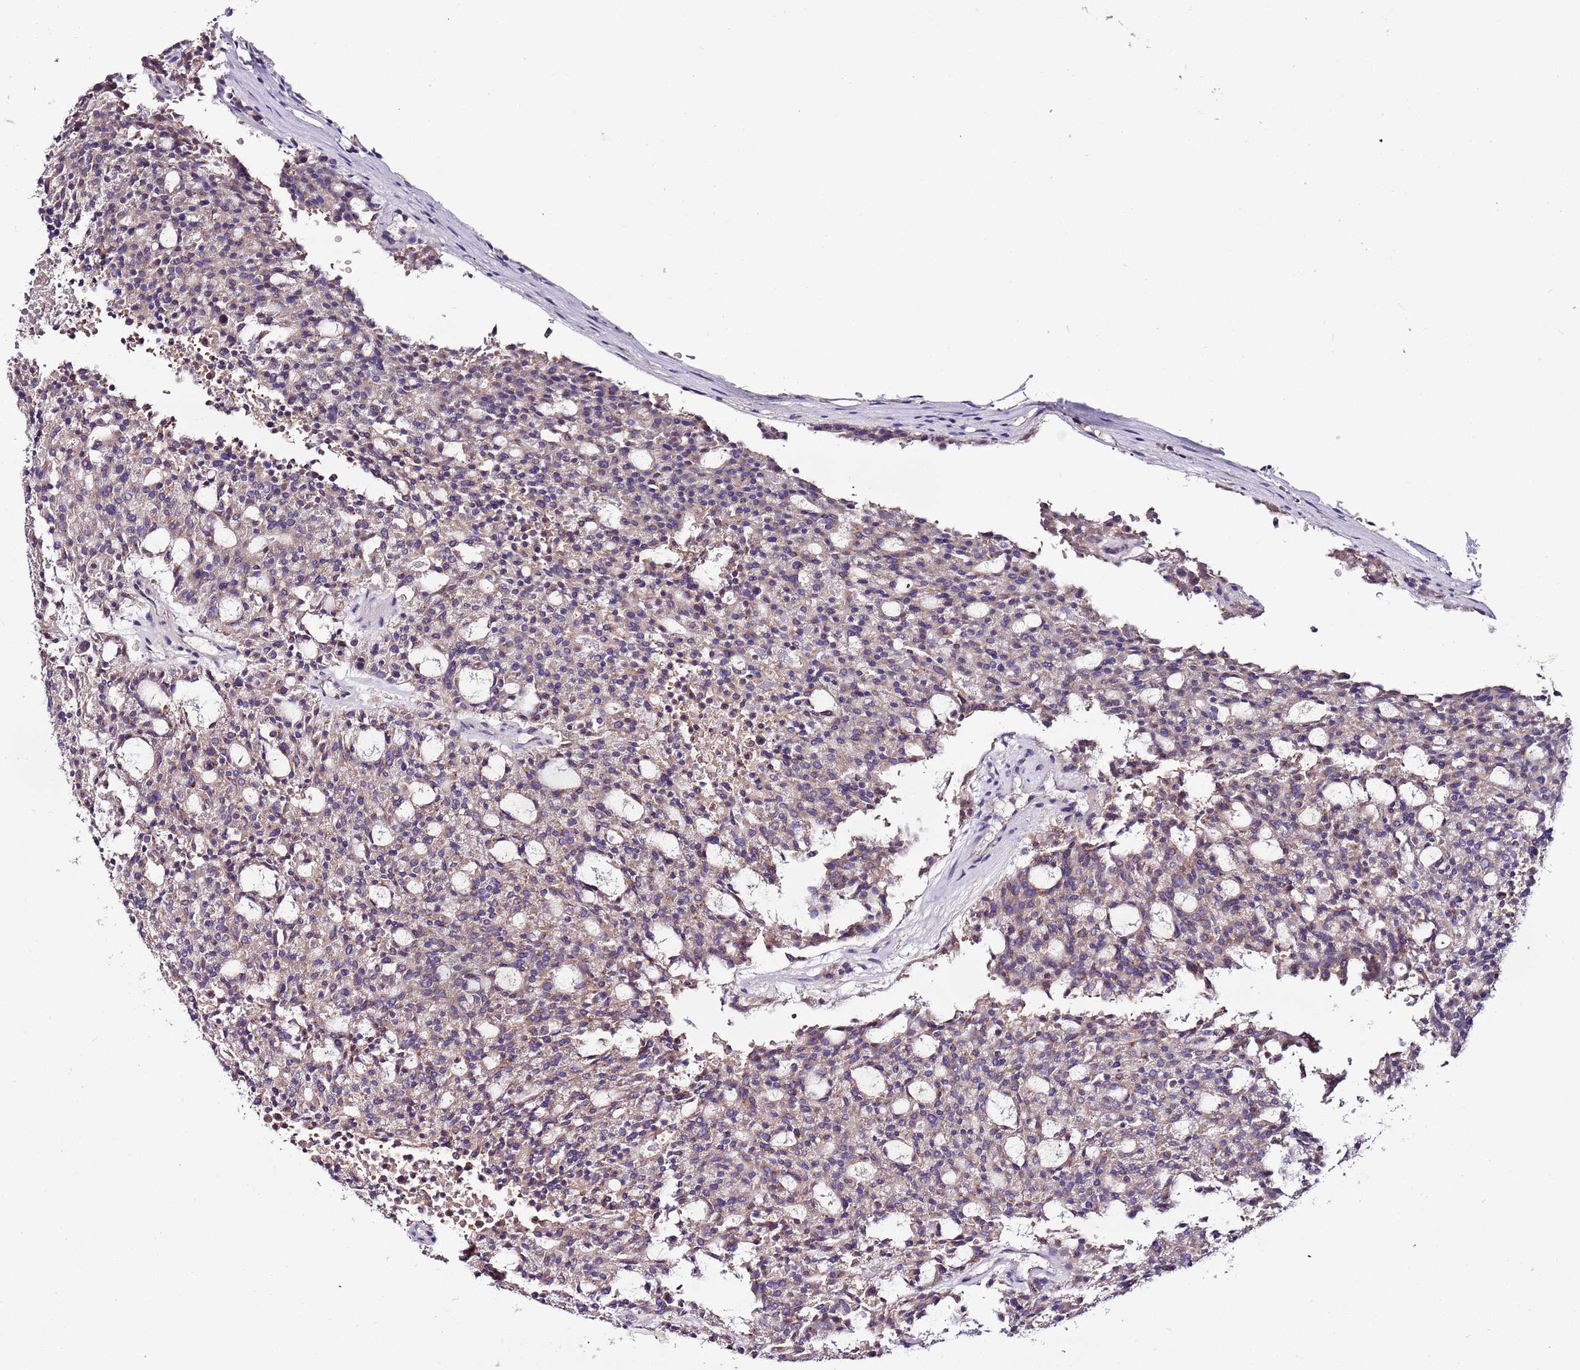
{"staining": {"intensity": "weak", "quantity": "<25%", "location": "cytoplasmic/membranous"}, "tissue": "carcinoid", "cell_type": "Tumor cells", "image_type": "cancer", "snomed": [{"axis": "morphology", "description": "Carcinoid, malignant, NOS"}, {"axis": "topography", "description": "Pancreas"}], "caption": "Tumor cells show no significant staining in malignant carcinoid. (Stains: DAB (3,3'-diaminobenzidine) immunohistochemistry with hematoxylin counter stain, Microscopy: brightfield microscopy at high magnification).", "gene": "IGIP", "patient": {"sex": "female", "age": 54}}